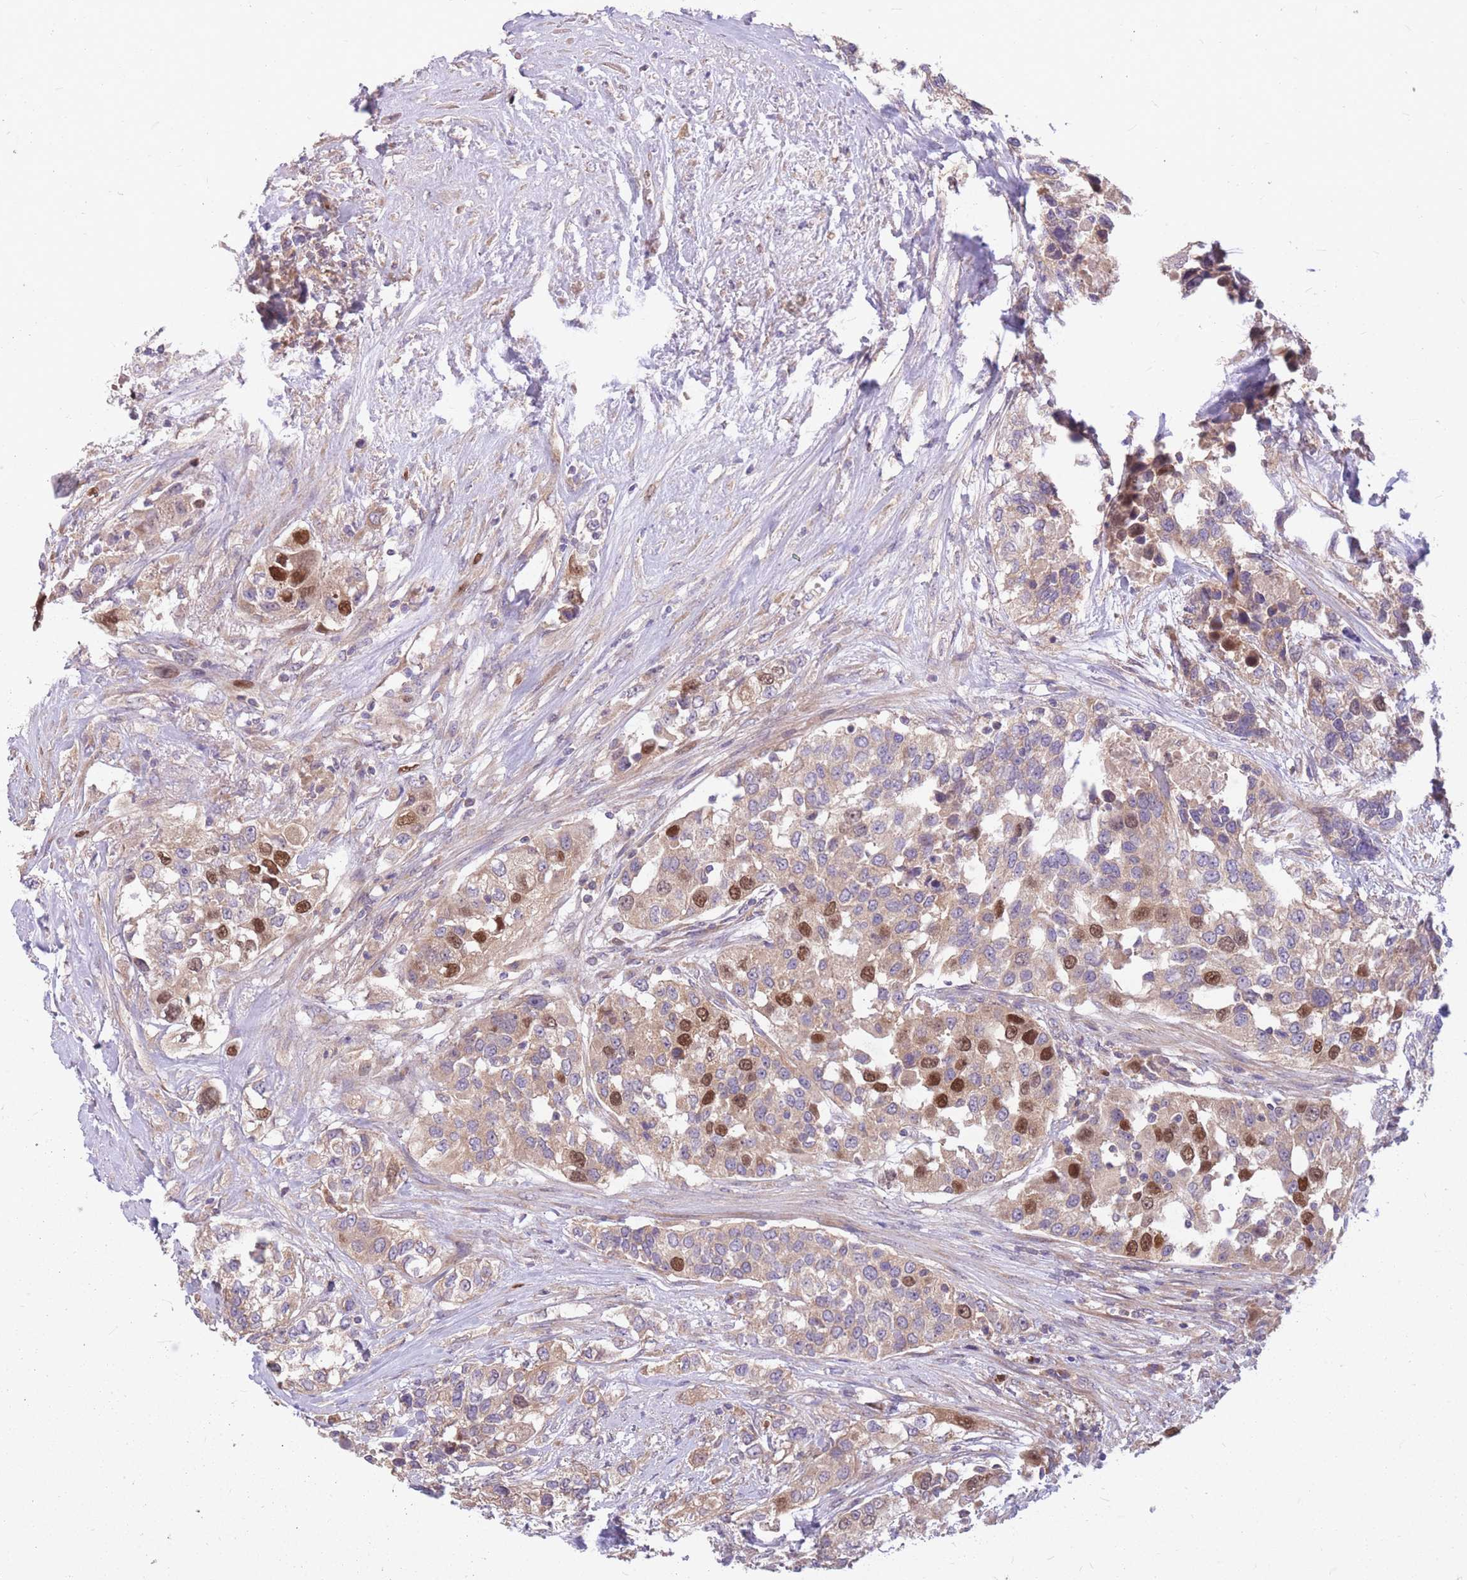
{"staining": {"intensity": "strong", "quantity": "<25%", "location": "cytoplasmic/membranous,nuclear"}, "tissue": "urothelial cancer", "cell_type": "Tumor cells", "image_type": "cancer", "snomed": [{"axis": "morphology", "description": "Urothelial carcinoma, High grade"}, {"axis": "topography", "description": "Urinary bladder"}], "caption": "The immunohistochemical stain labels strong cytoplasmic/membranous and nuclear expression in tumor cells of urothelial cancer tissue.", "gene": "GMNN", "patient": {"sex": "female", "age": 80}}